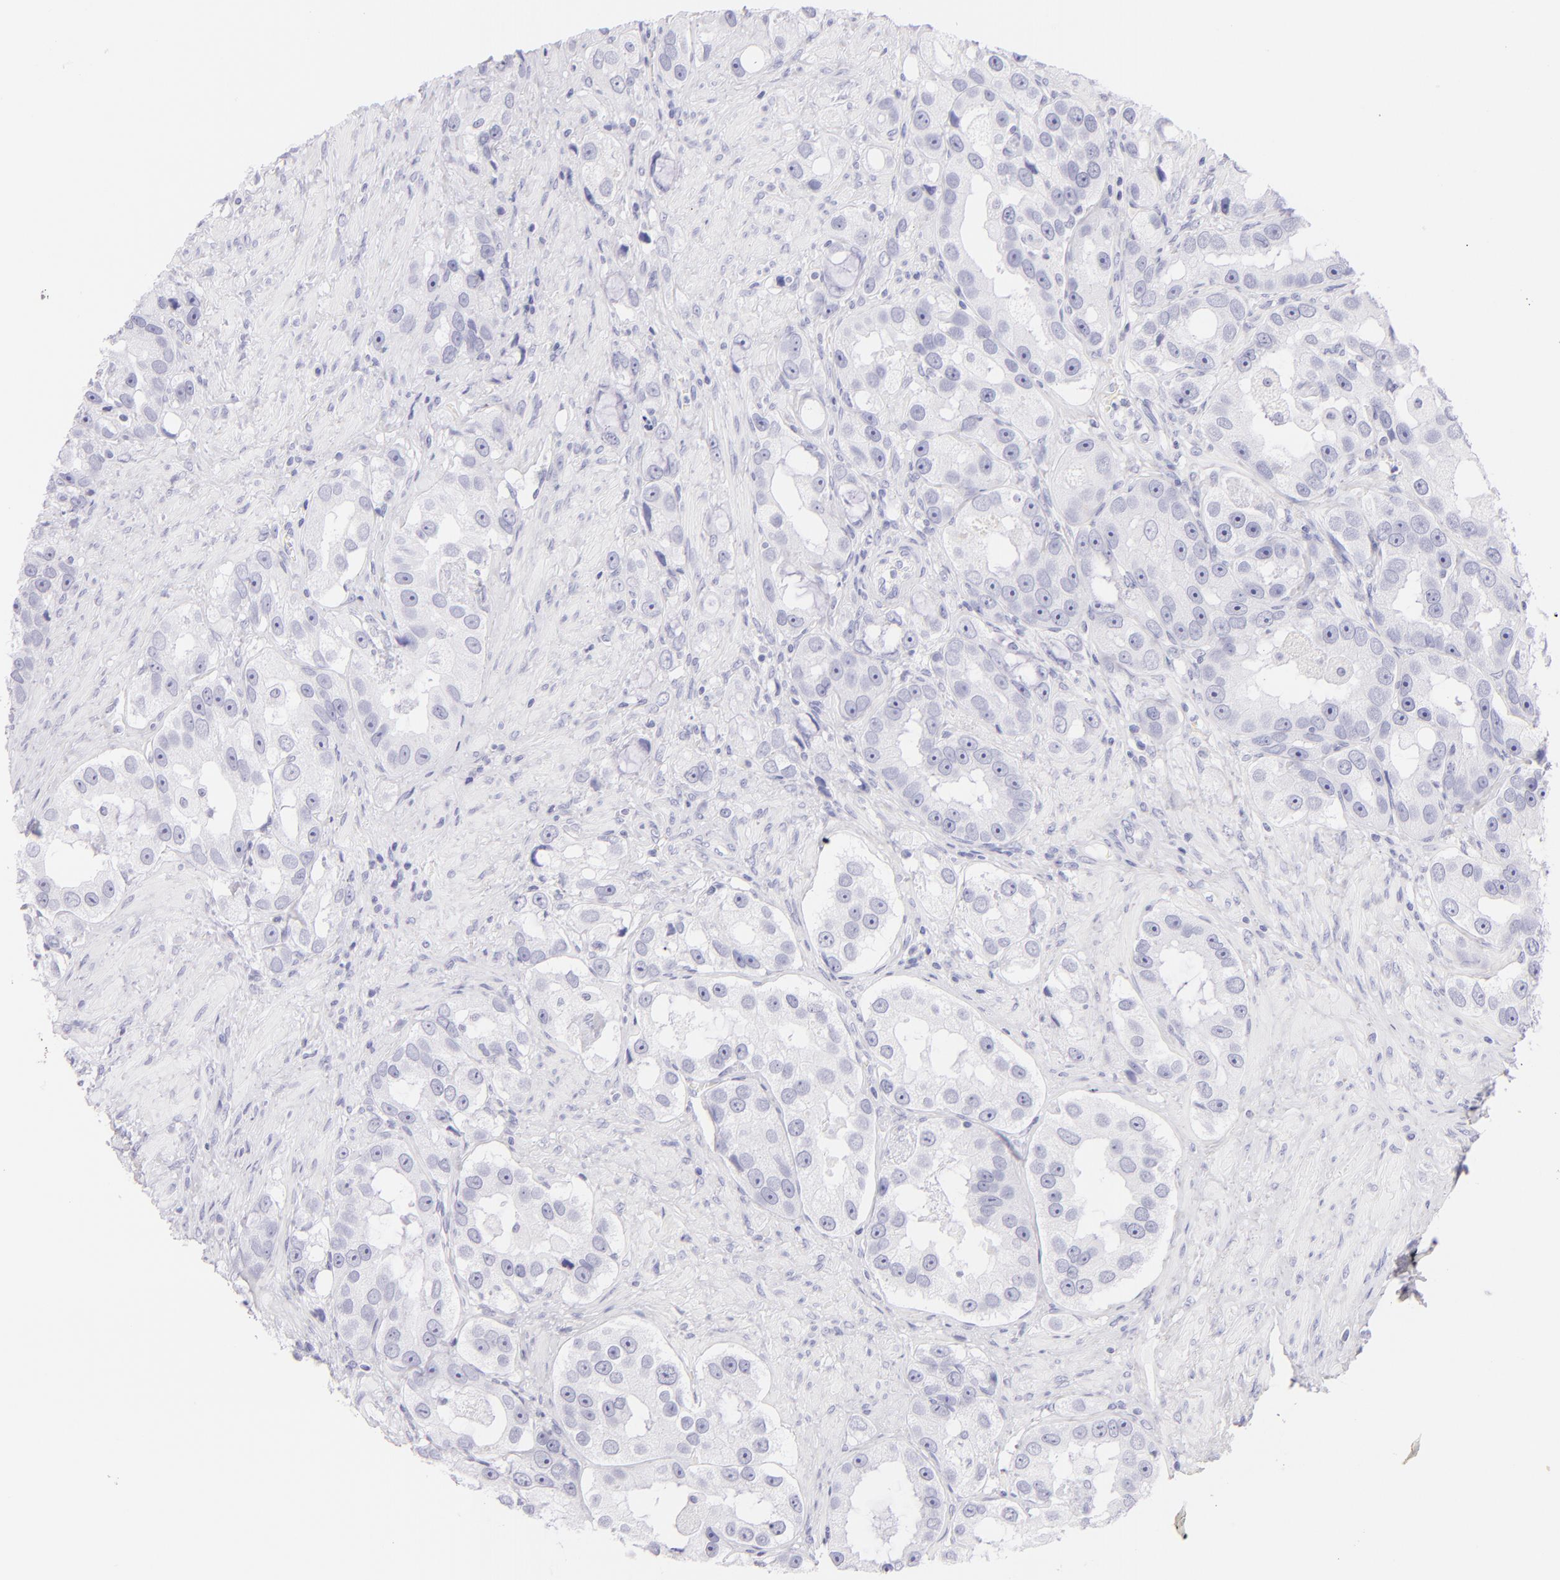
{"staining": {"intensity": "negative", "quantity": "none", "location": "none"}, "tissue": "prostate cancer", "cell_type": "Tumor cells", "image_type": "cancer", "snomed": [{"axis": "morphology", "description": "Adenocarcinoma, High grade"}, {"axis": "topography", "description": "Prostate"}], "caption": "This micrograph is of adenocarcinoma (high-grade) (prostate) stained with immunohistochemistry to label a protein in brown with the nuclei are counter-stained blue. There is no positivity in tumor cells.", "gene": "SDC1", "patient": {"sex": "male", "age": 63}}